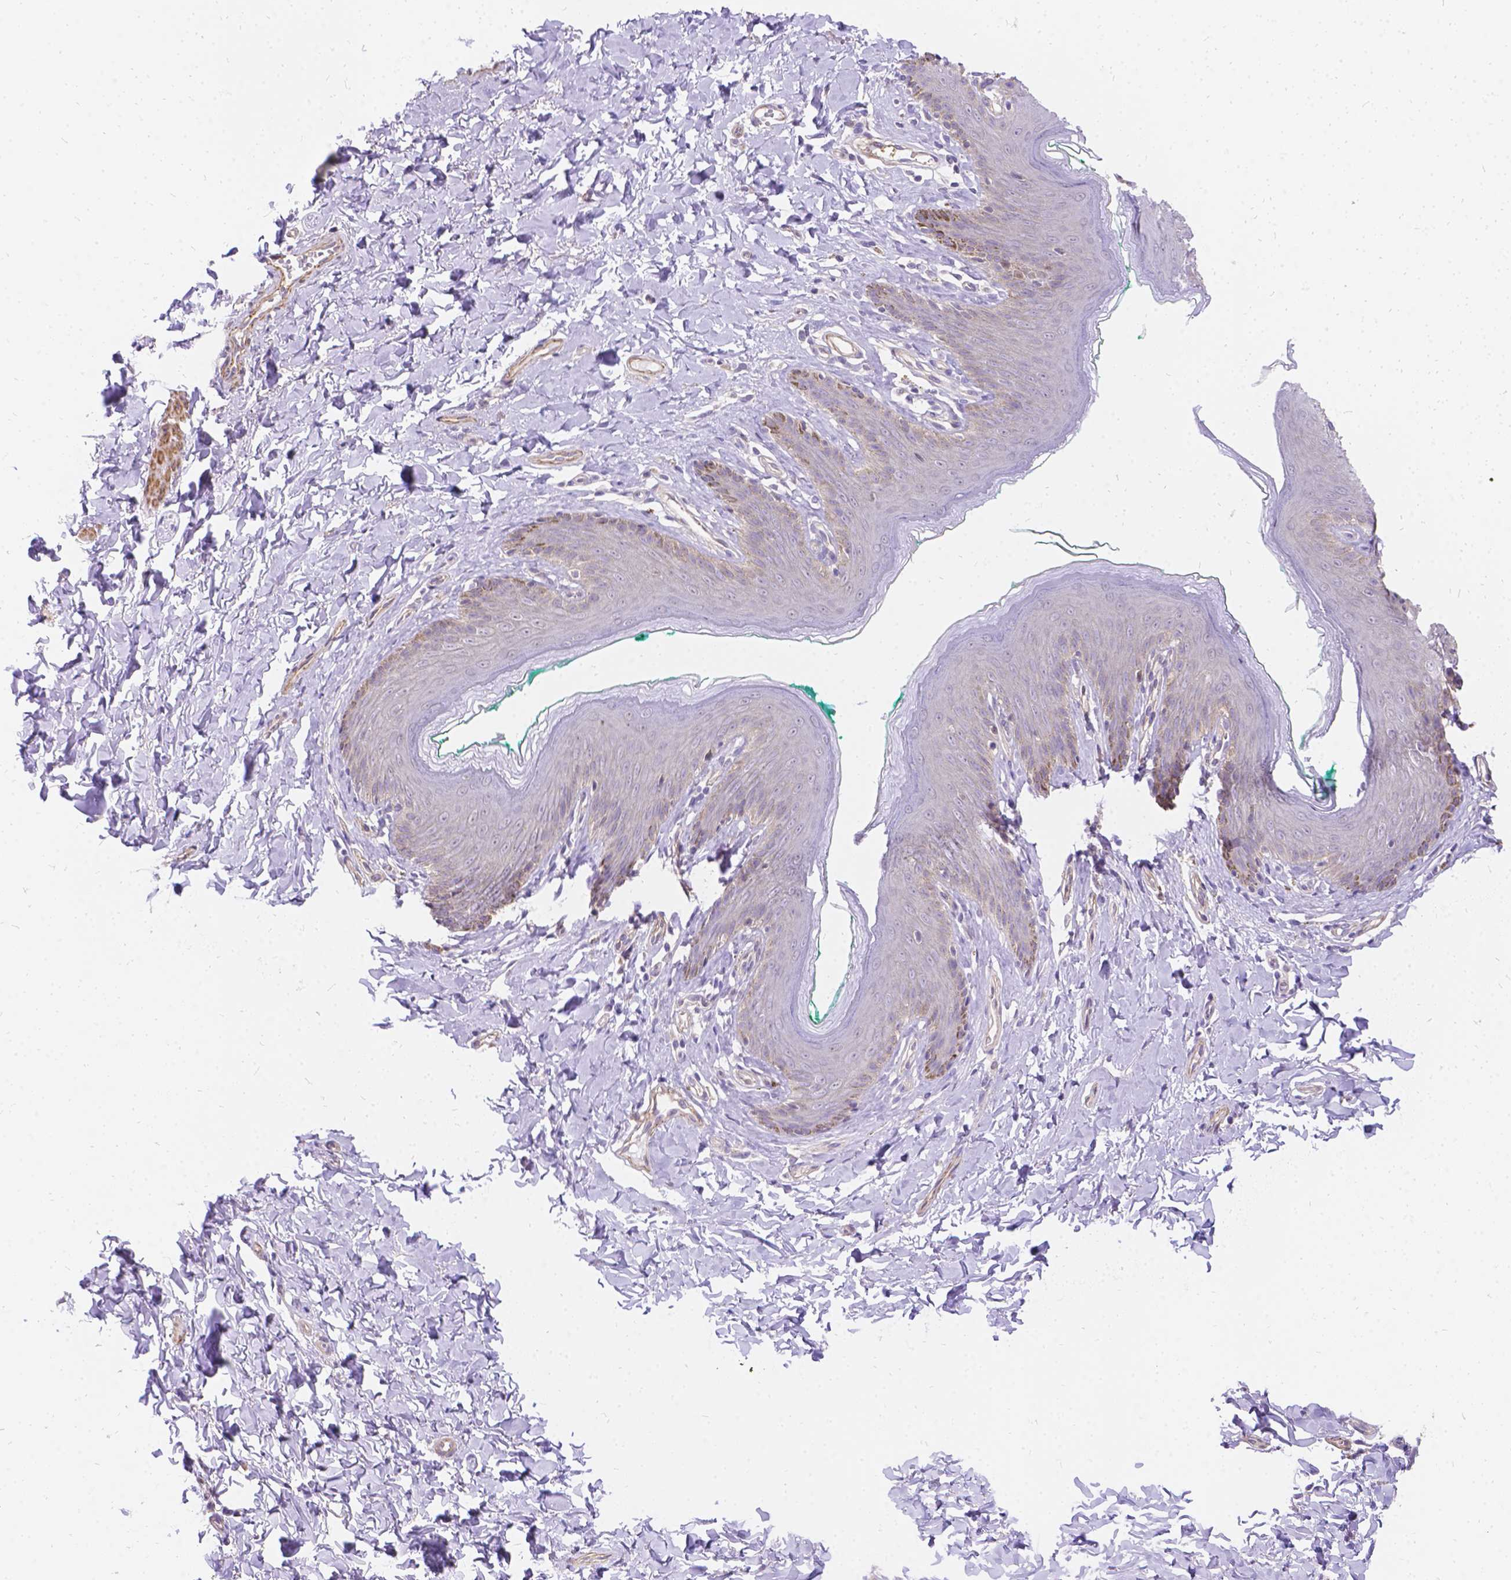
{"staining": {"intensity": "negative", "quantity": "none", "location": "none"}, "tissue": "skin", "cell_type": "Epidermal cells", "image_type": "normal", "snomed": [{"axis": "morphology", "description": "Normal tissue, NOS"}, {"axis": "topography", "description": "Vulva"}], "caption": "High power microscopy micrograph of an immunohistochemistry (IHC) micrograph of benign skin, revealing no significant staining in epidermal cells.", "gene": "PALS1", "patient": {"sex": "female", "age": 66}}